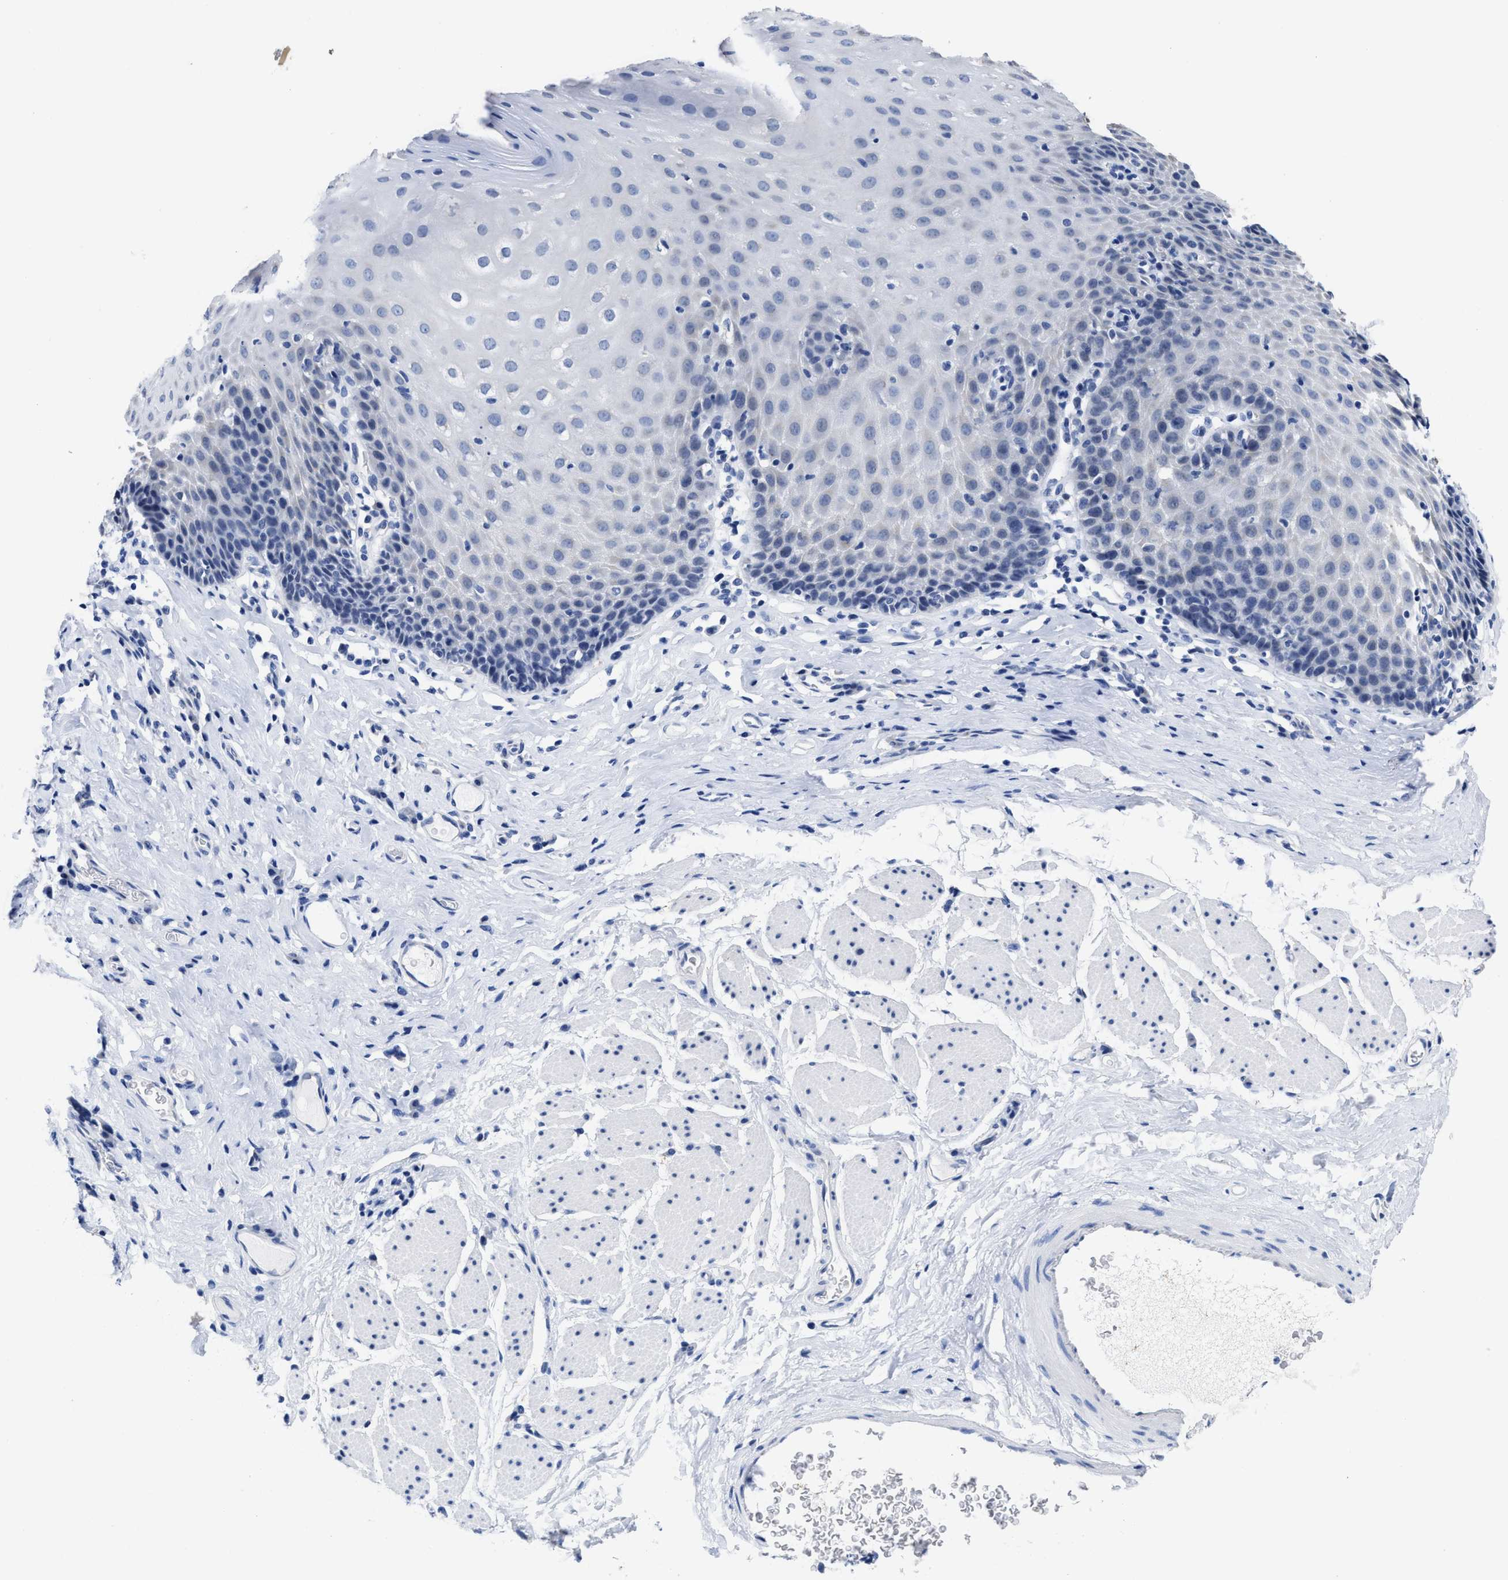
{"staining": {"intensity": "negative", "quantity": "none", "location": "none"}, "tissue": "esophagus", "cell_type": "Squamous epithelial cells", "image_type": "normal", "snomed": [{"axis": "morphology", "description": "Normal tissue, NOS"}, {"axis": "topography", "description": "Esophagus"}], "caption": "Immunohistochemistry of benign human esophagus exhibits no expression in squamous epithelial cells. (DAB (3,3'-diaminobenzidine) immunohistochemistry (IHC) with hematoxylin counter stain).", "gene": "HOOK1", "patient": {"sex": "female", "age": 61}}